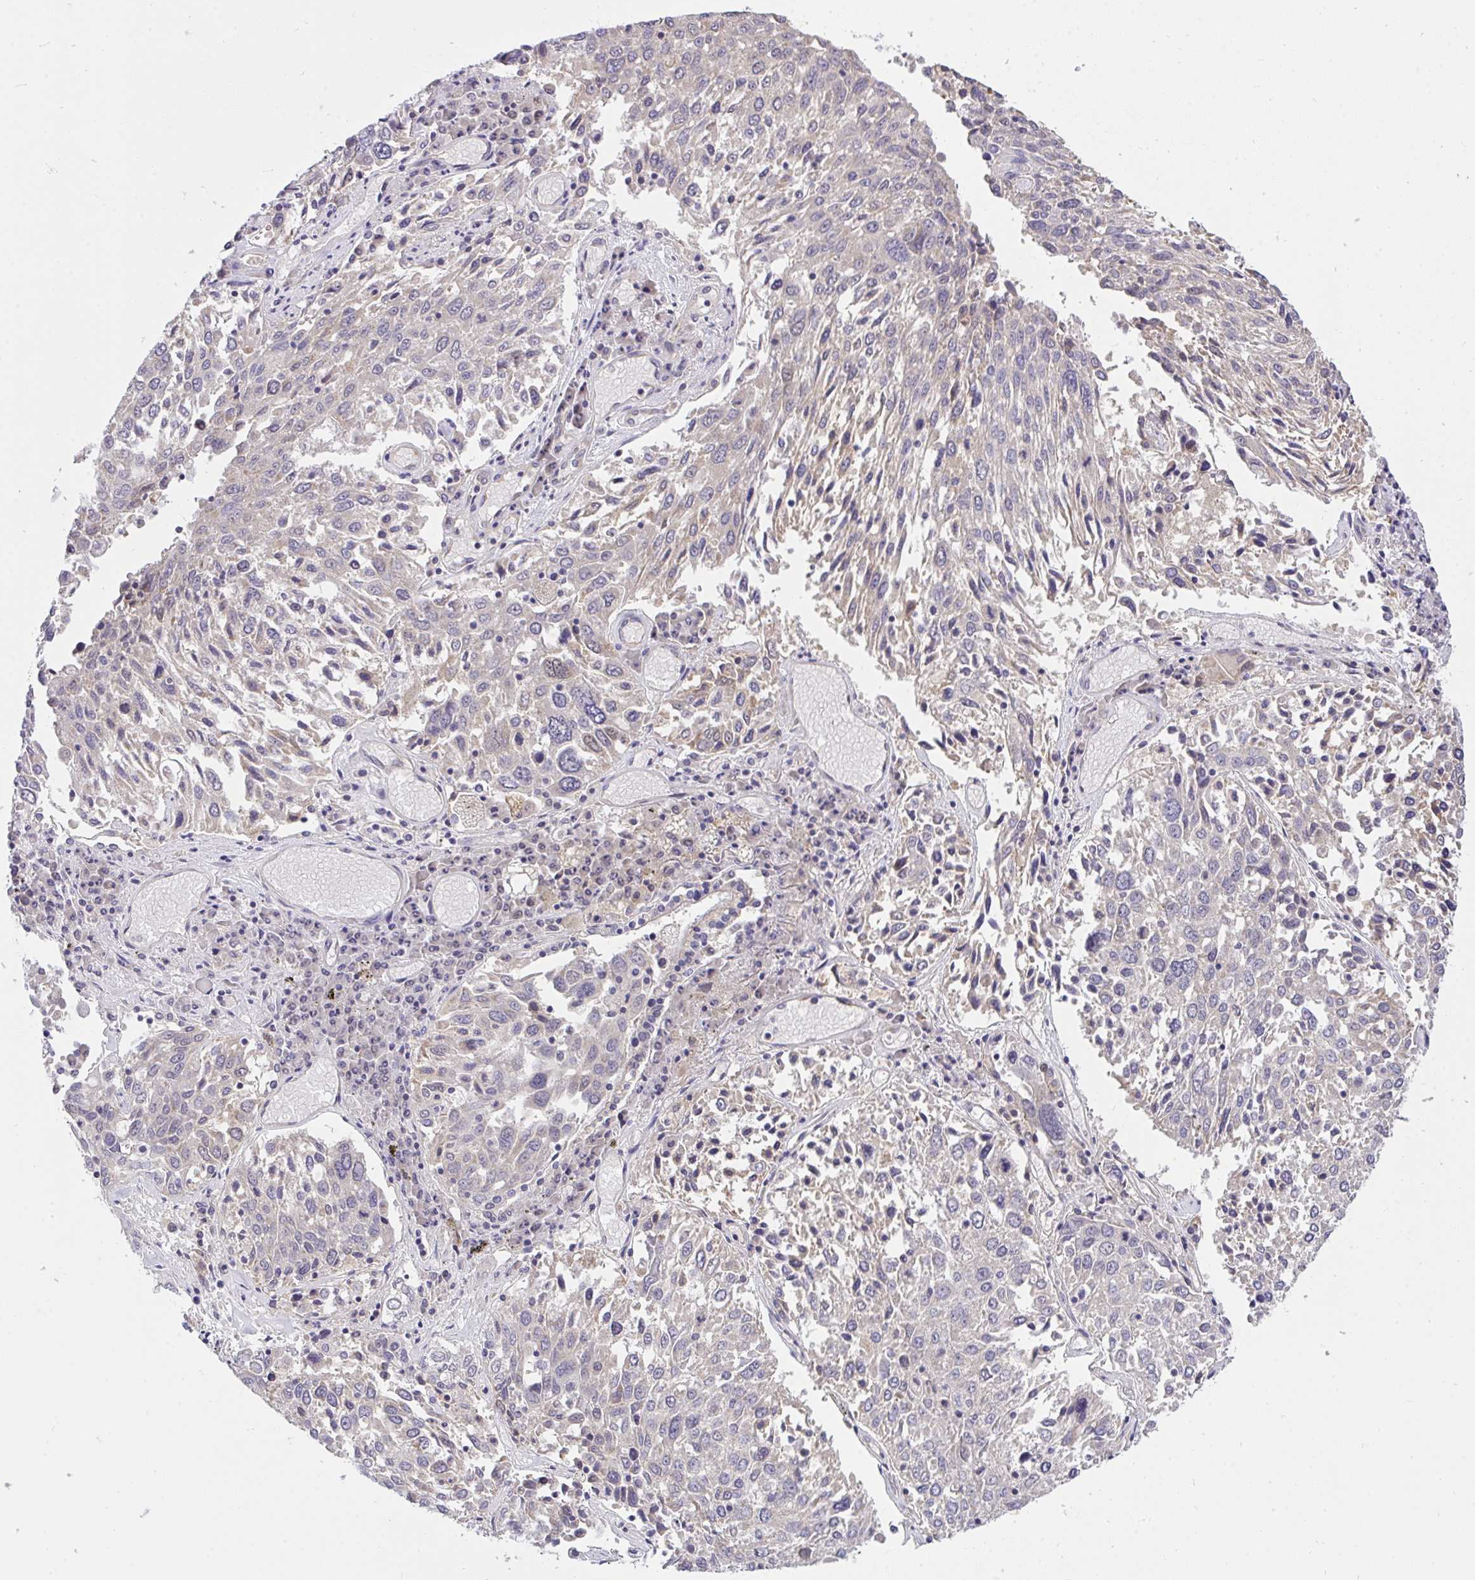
{"staining": {"intensity": "weak", "quantity": "<25%", "location": "cytoplasmic/membranous"}, "tissue": "lung cancer", "cell_type": "Tumor cells", "image_type": "cancer", "snomed": [{"axis": "morphology", "description": "Squamous cell carcinoma, NOS"}, {"axis": "topography", "description": "Lung"}], "caption": "A high-resolution image shows immunohistochemistry staining of lung cancer, which exhibits no significant positivity in tumor cells. (Stains: DAB (3,3'-diaminobenzidine) IHC with hematoxylin counter stain, Microscopy: brightfield microscopy at high magnification).", "gene": "C19orf54", "patient": {"sex": "male", "age": 65}}